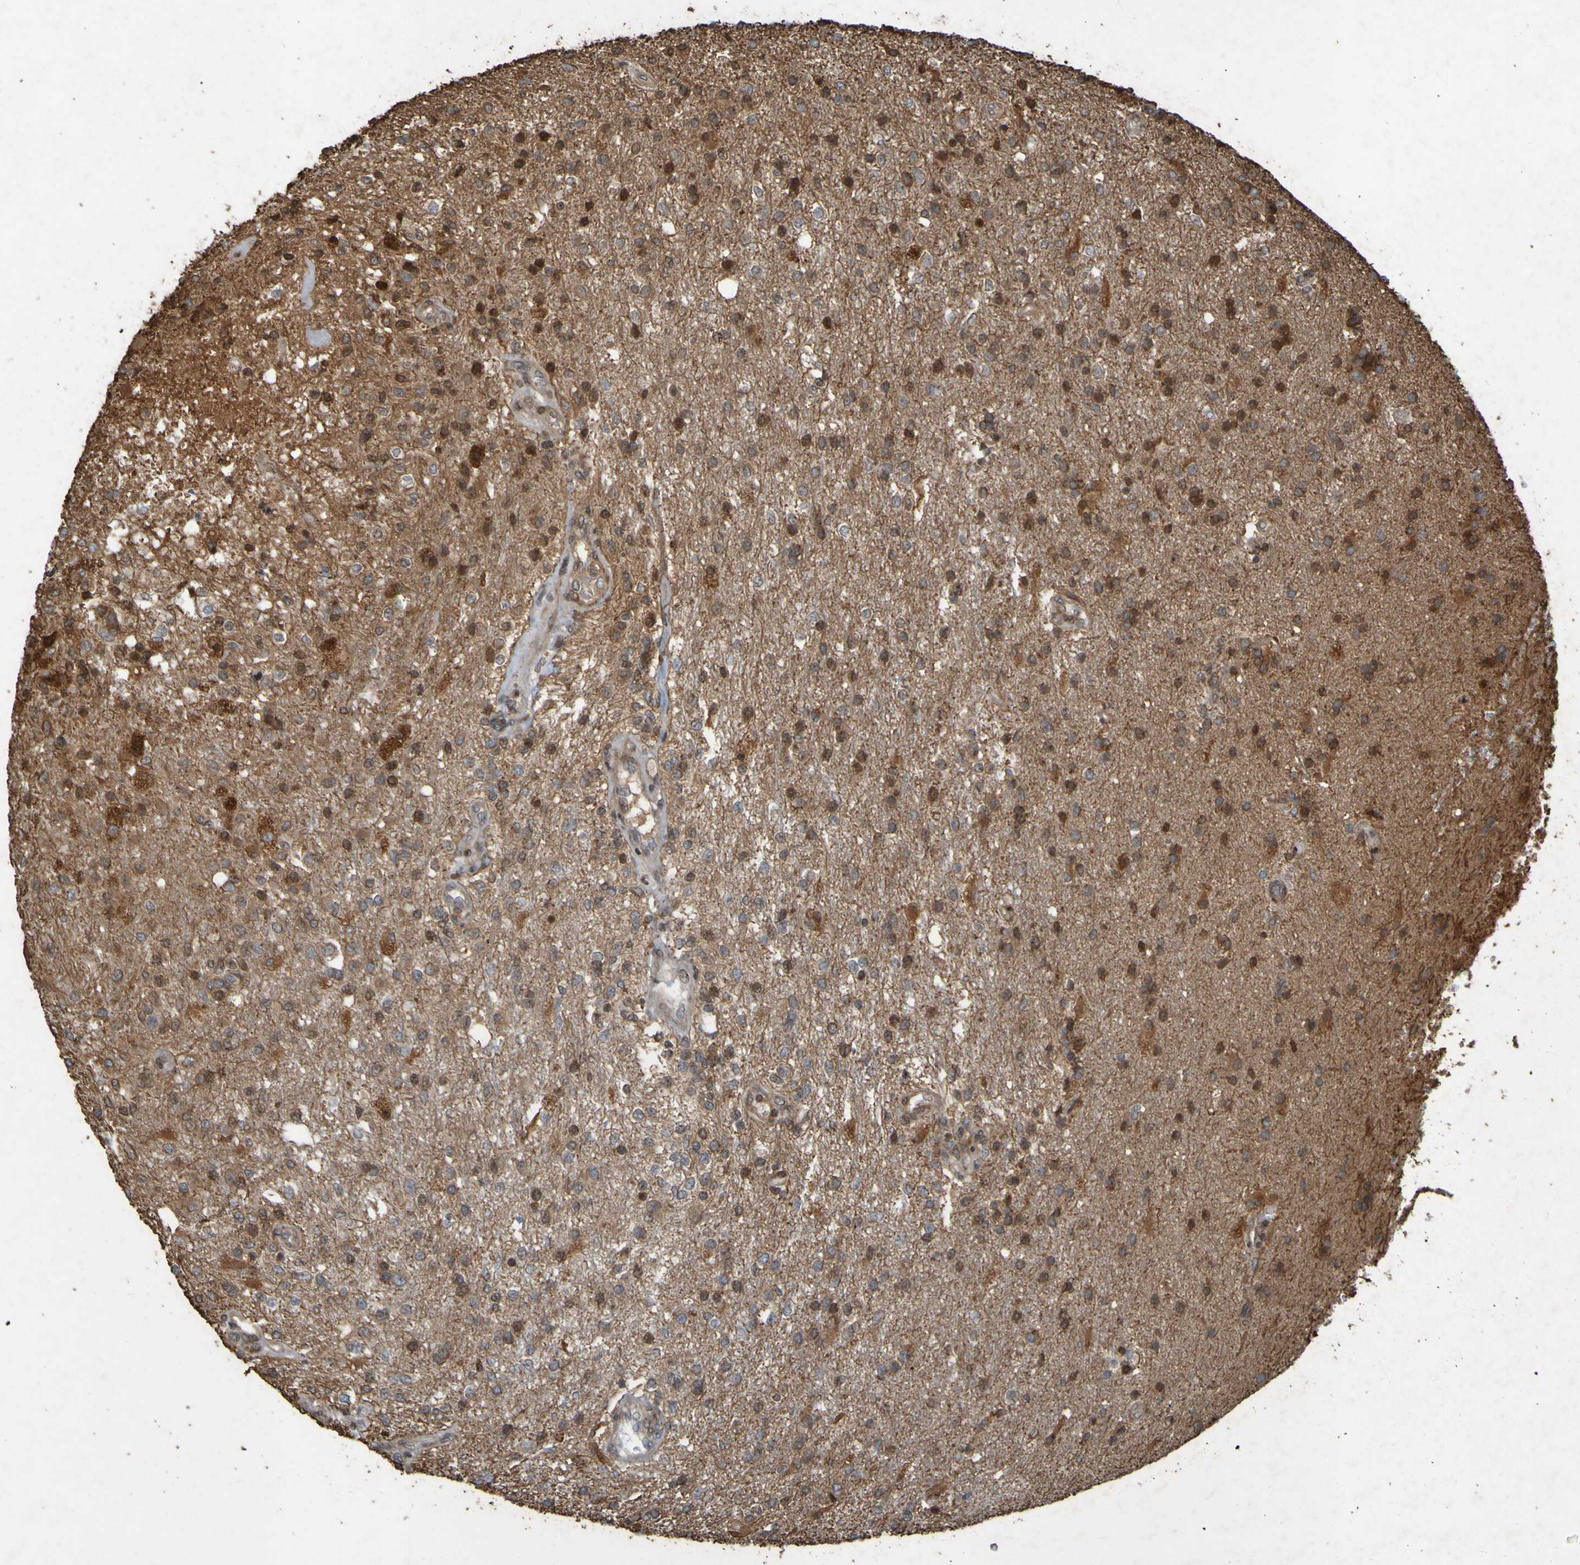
{"staining": {"intensity": "moderate", "quantity": "25%-75%", "location": "cytoplasmic/membranous"}, "tissue": "glioma", "cell_type": "Tumor cells", "image_type": "cancer", "snomed": [{"axis": "morphology", "description": "Normal tissue, NOS"}, {"axis": "morphology", "description": "Glioma, malignant, High grade"}, {"axis": "topography", "description": "Cerebral cortex"}], "caption": "Immunohistochemistry of glioma demonstrates medium levels of moderate cytoplasmic/membranous staining in about 25%-75% of tumor cells.", "gene": "GUCY1A1", "patient": {"sex": "male", "age": 77}}